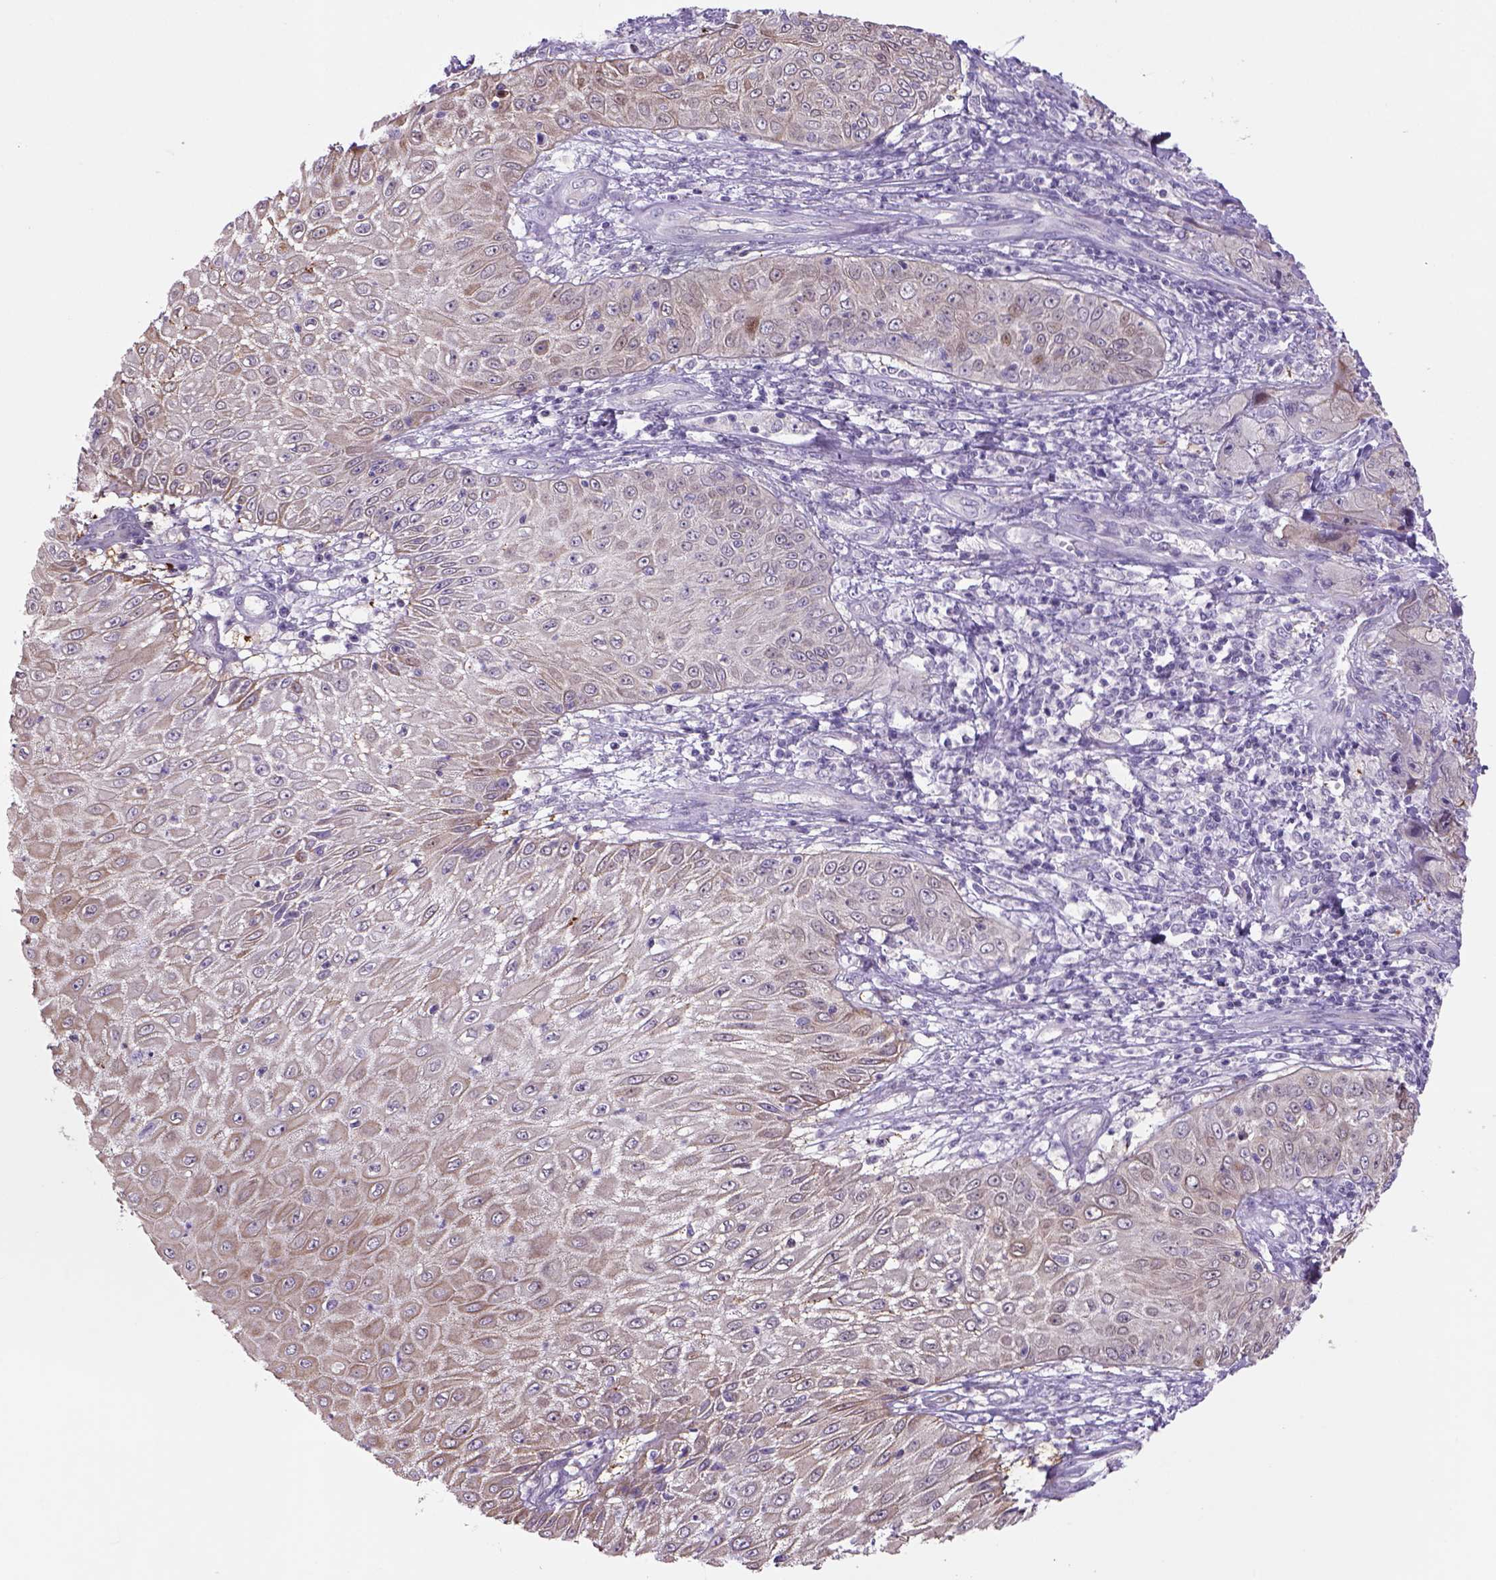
{"staining": {"intensity": "weak", "quantity": ">75%", "location": "cytoplasmic/membranous"}, "tissue": "skin cancer", "cell_type": "Tumor cells", "image_type": "cancer", "snomed": [{"axis": "morphology", "description": "Squamous cell carcinoma, NOS"}, {"axis": "topography", "description": "Skin"}, {"axis": "topography", "description": "Subcutis"}], "caption": "DAB immunohistochemical staining of skin cancer (squamous cell carcinoma) reveals weak cytoplasmic/membranous protein expression in approximately >75% of tumor cells.", "gene": "ADGRV1", "patient": {"sex": "male", "age": 73}}